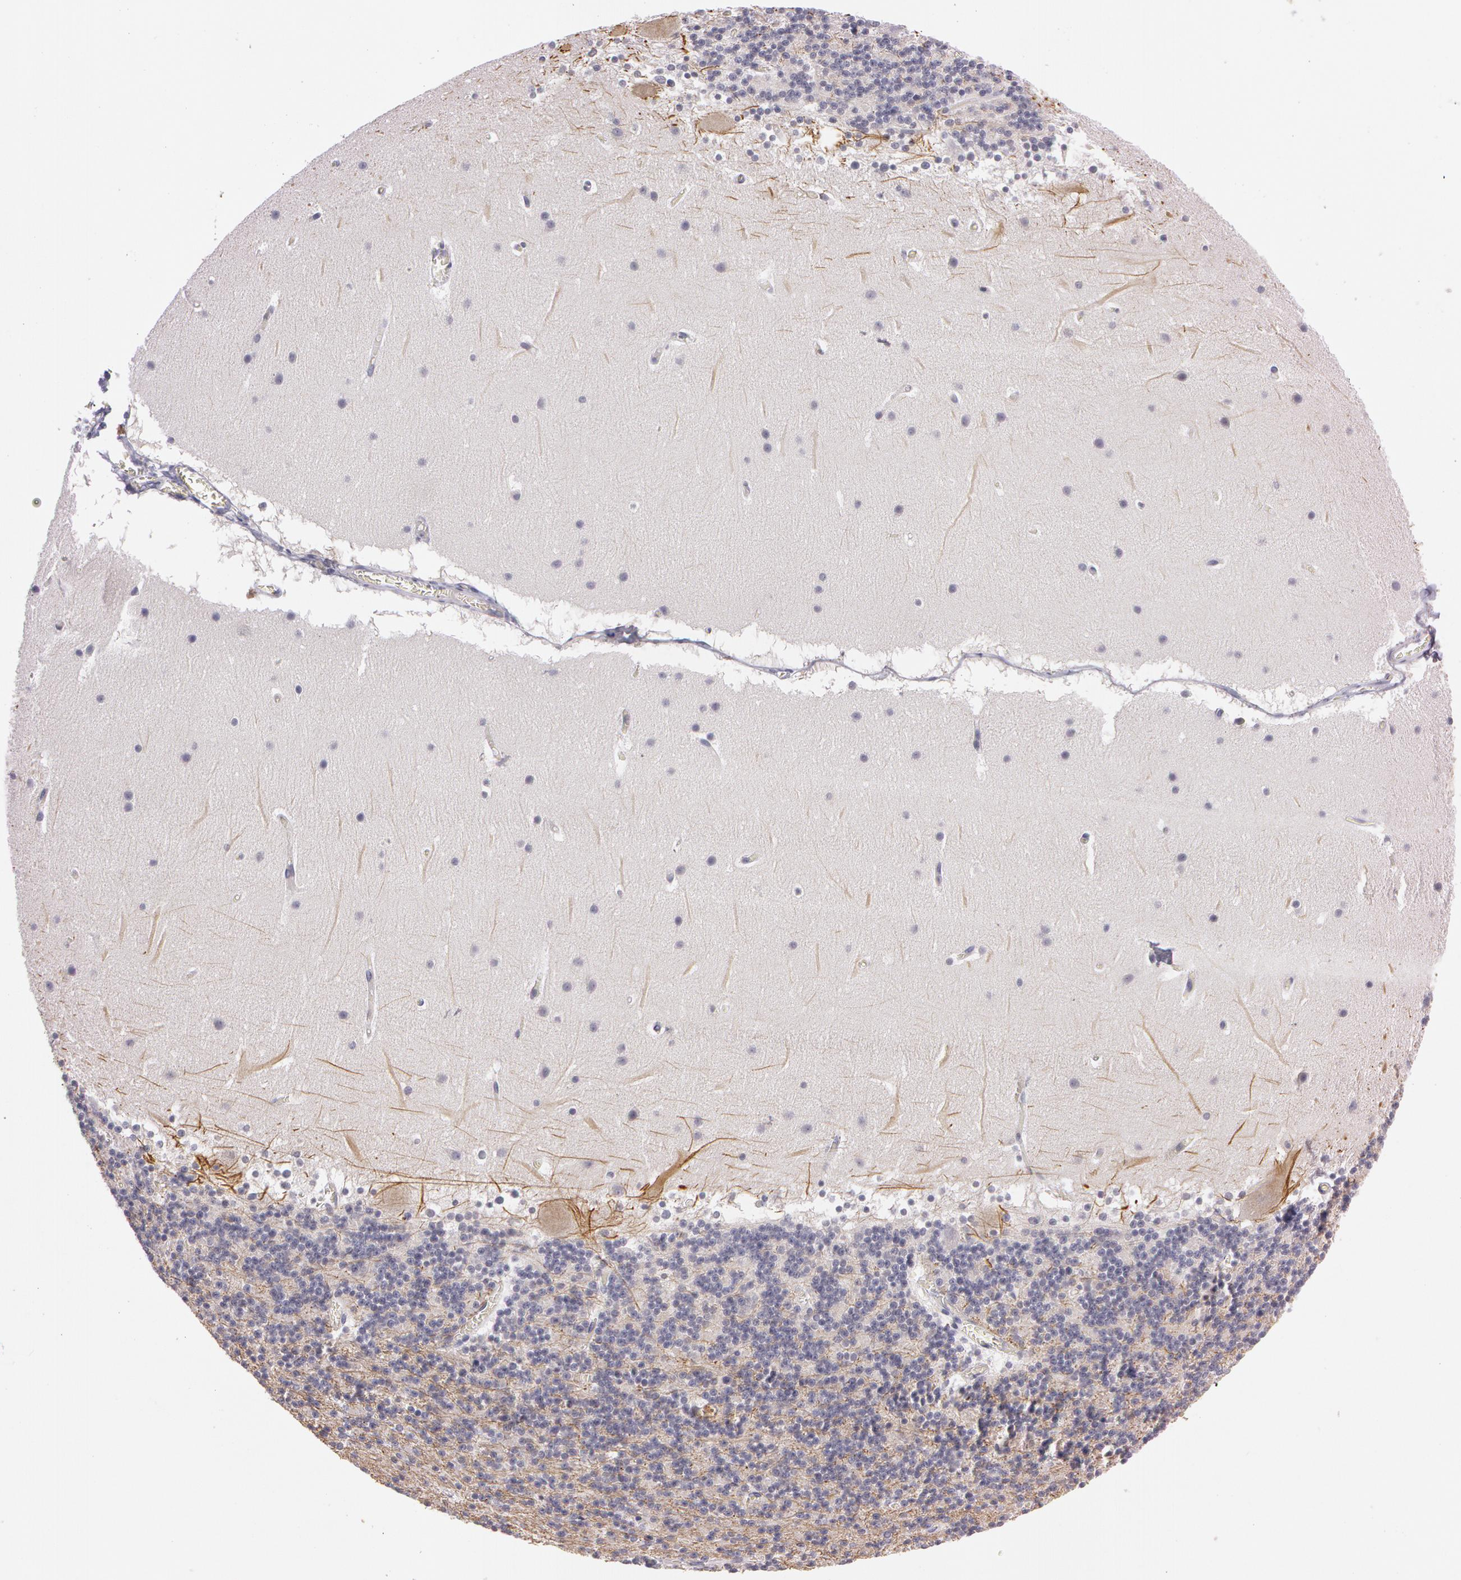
{"staining": {"intensity": "negative", "quantity": "none", "location": "none"}, "tissue": "cerebellum", "cell_type": "Cells in granular layer", "image_type": "normal", "snomed": [{"axis": "morphology", "description": "Normal tissue, NOS"}, {"axis": "topography", "description": "Cerebellum"}], "caption": "Immunohistochemistry (IHC) of unremarkable human cerebellum demonstrates no positivity in cells in granular layer. The staining is performed using DAB brown chromogen with nuclei counter-stained in using hematoxylin.", "gene": "MXRA5", "patient": {"sex": "male", "age": 45}}